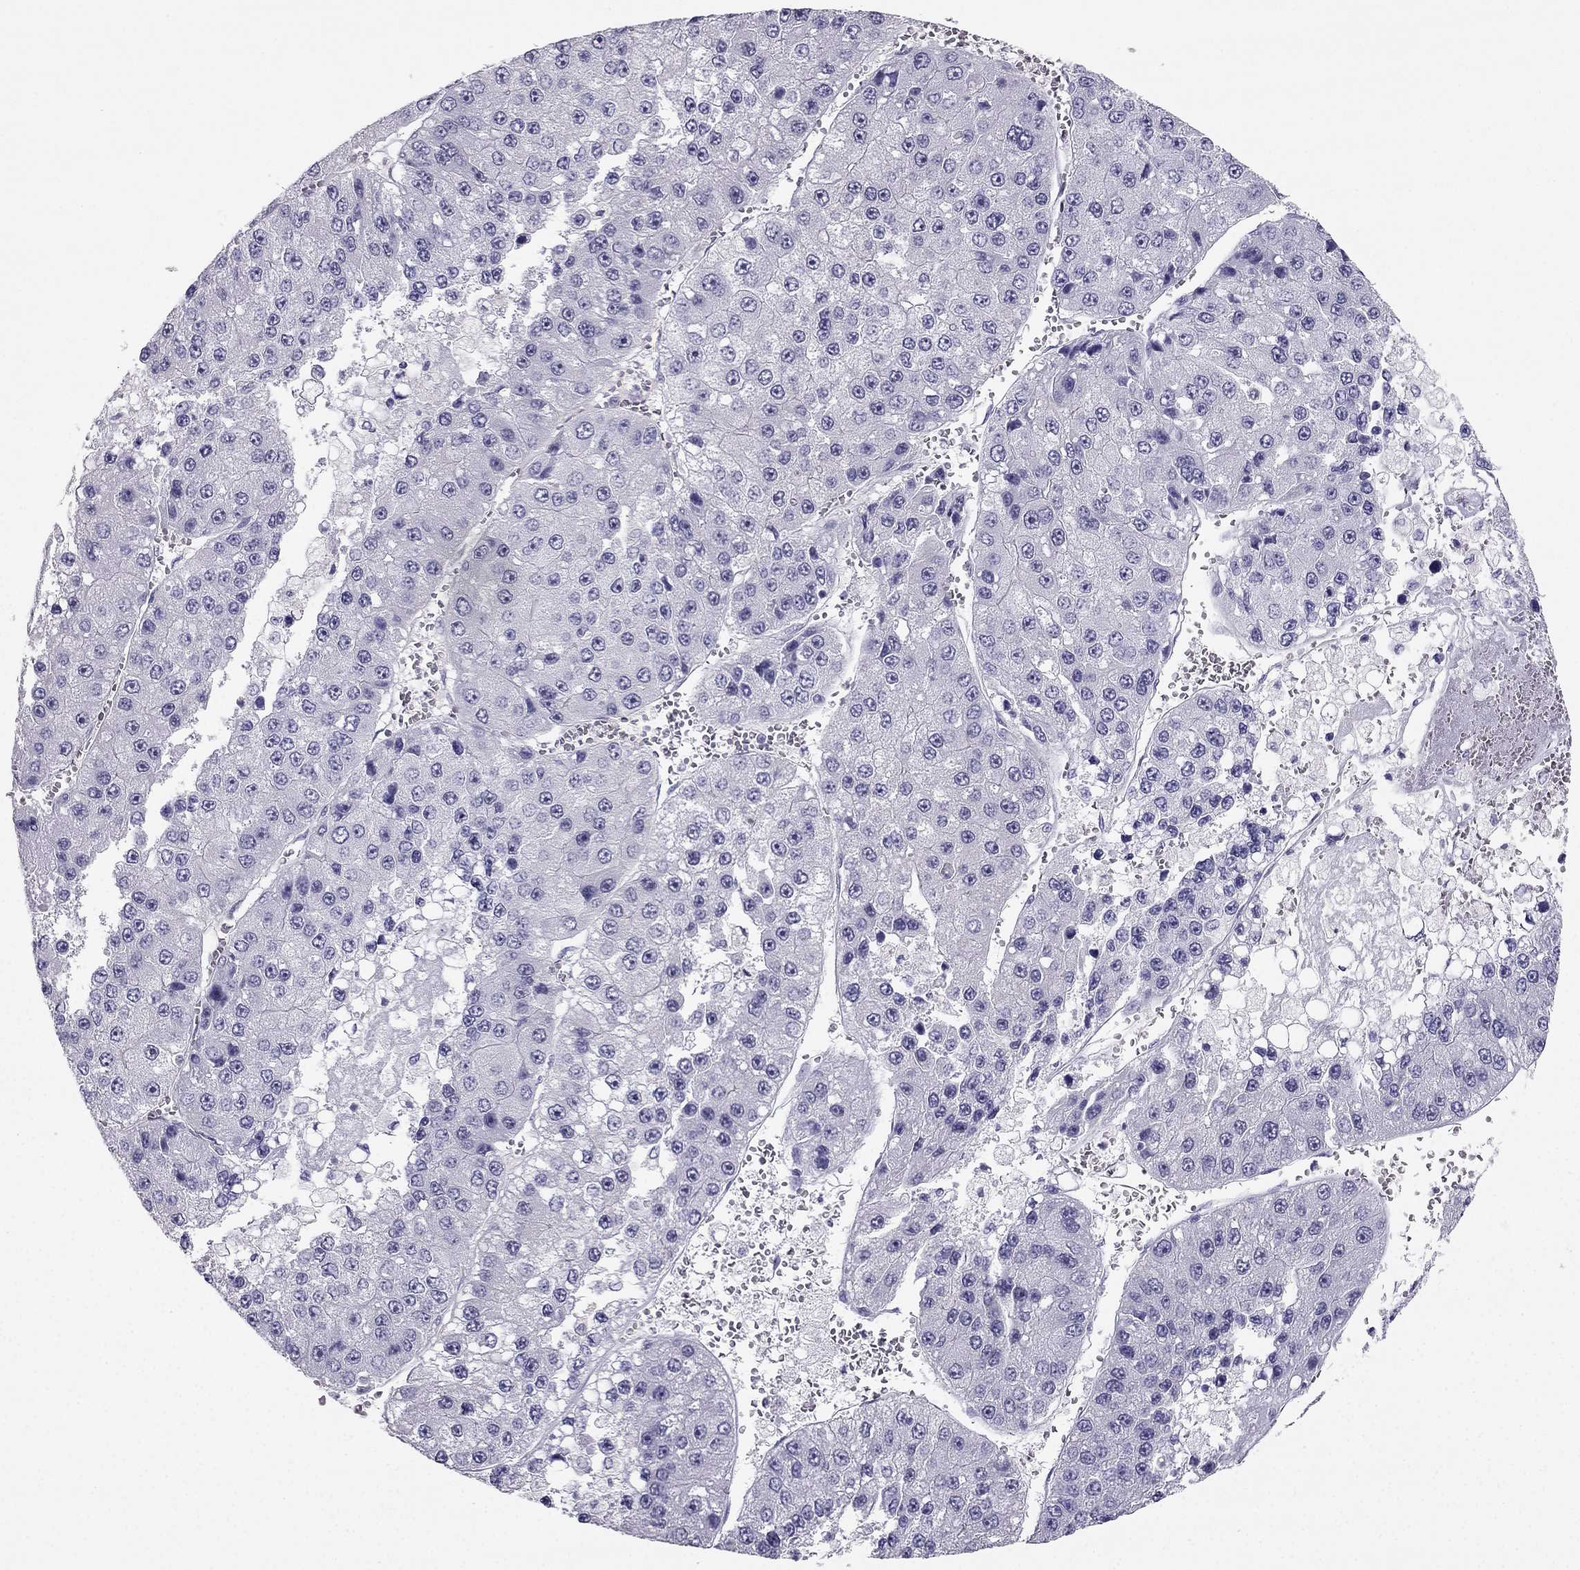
{"staining": {"intensity": "negative", "quantity": "none", "location": "none"}, "tissue": "liver cancer", "cell_type": "Tumor cells", "image_type": "cancer", "snomed": [{"axis": "morphology", "description": "Carcinoma, Hepatocellular, NOS"}, {"axis": "topography", "description": "Liver"}], "caption": "Tumor cells are negative for protein expression in human hepatocellular carcinoma (liver).", "gene": "LMTK3", "patient": {"sex": "female", "age": 73}}